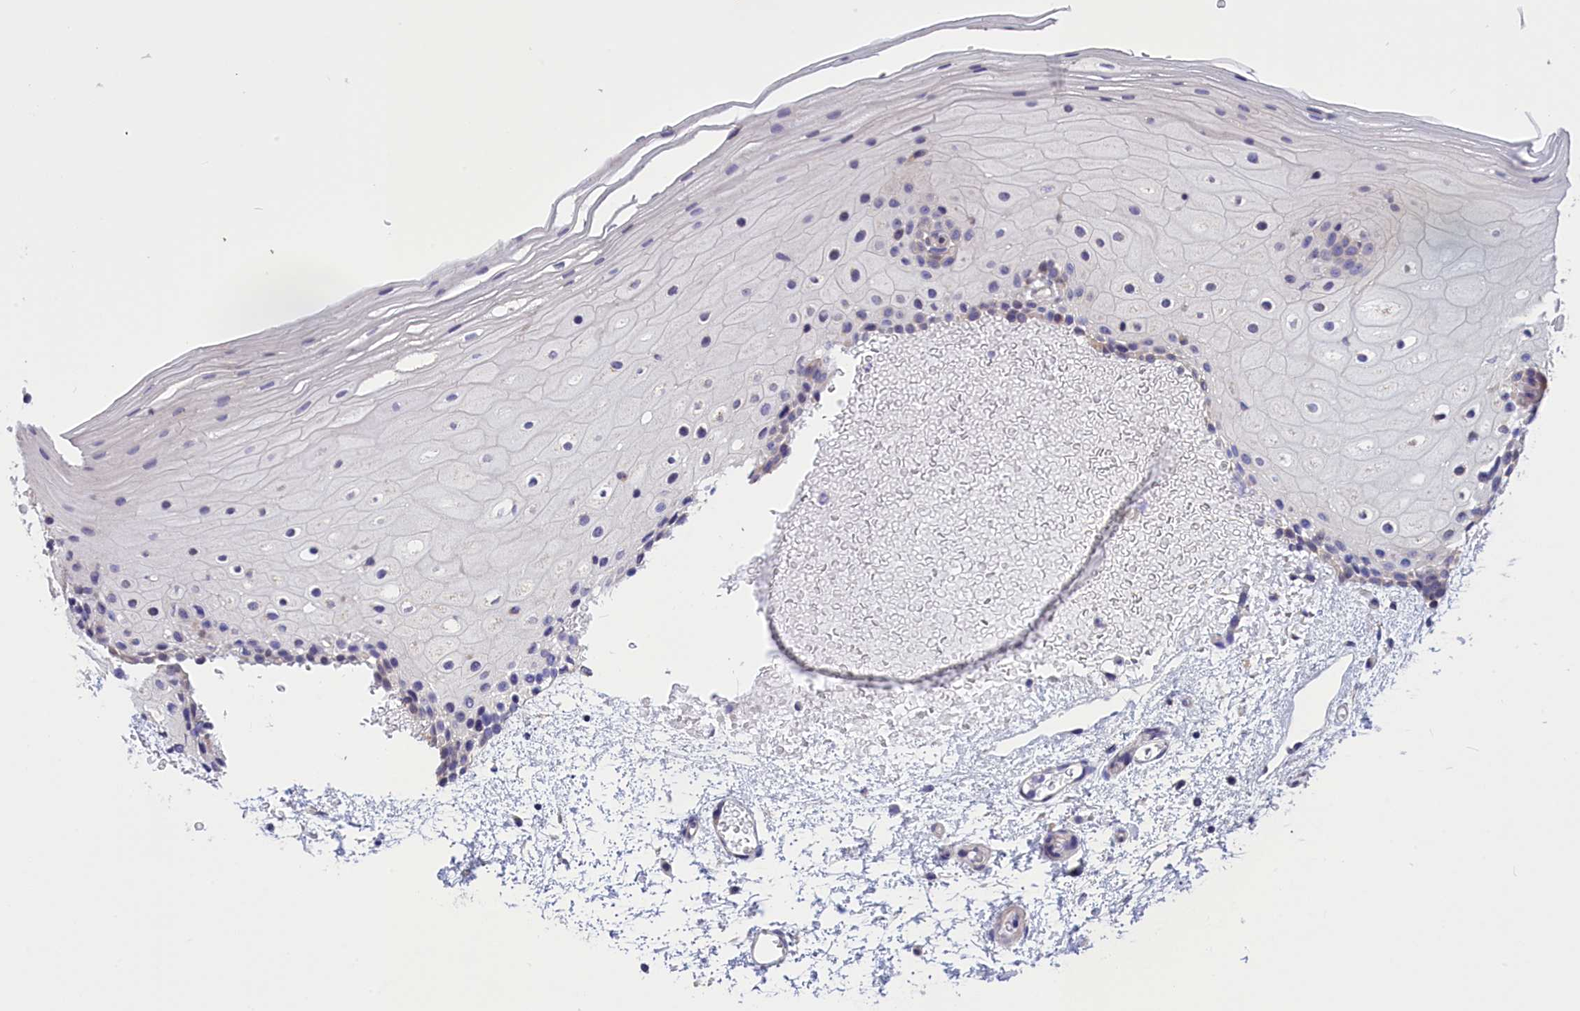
{"staining": {"intensity": "moderate", "quantity": "<25%", "location": "cytoplasmic/membranous"}, "tissue": "oral mucosa", "cell_type": "Squamous epithelial cells", "image_type": "normal", "snomed": [{"axis": "morphology", "description": "Normal tissue, NOS"}, {"axis": "topography", "description": "Oral tissue"}], "caption": "This image exhibits normal oral mucosa stained with immunohistochemistry to label a protein in brown. The cytoplasmic/membranous of squamous epithelial cells show moderate positivity for the protein. Nuclei are counter-stained blue.", "gene": "CYP2U1", "patient": {"sex": "female", "age": 70}}